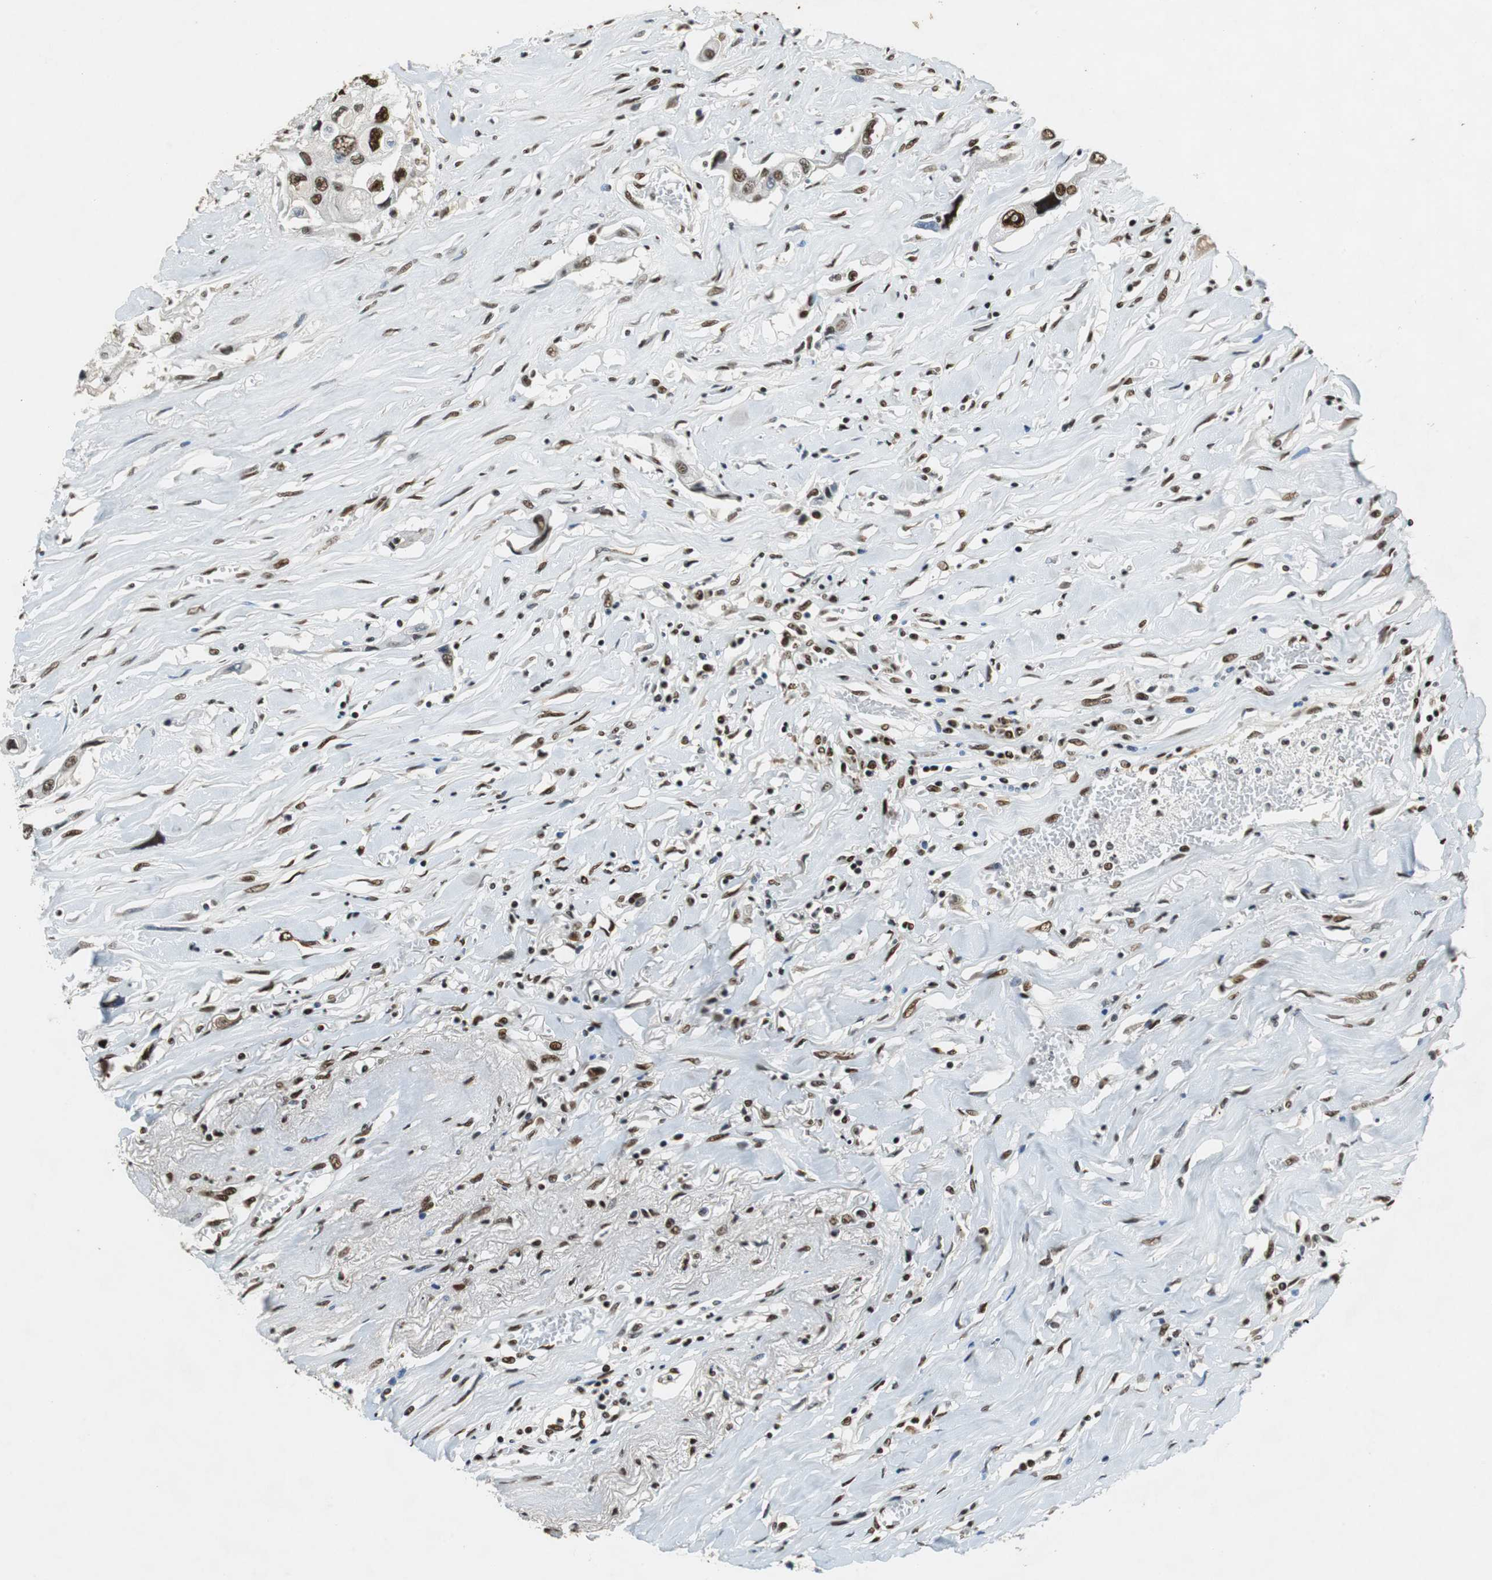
{"staining": {"intensity": "strong", "quantity": ">75%", "location": "nuclear"}, "tissue": "lung cancer", "cell_type": "Tumor cells", "image_type": "cancer", "snomed": [{"axis": "morphology", "description": "Squamous cell carcinoma, NOS"}, {"axis": "topography", "description": "Lung"}], "caption": "Immunohistochemistry photomicrograph of neoplastic tissue: human lung cancer stained using immunohistochemistry exhibits high levels of strong protein expression localized specifically in the nuclear of tumor cells, appearing as a nuclear brown color.", "gene": "PRKDC", "patient": {"sex": "male", "age": 71}}